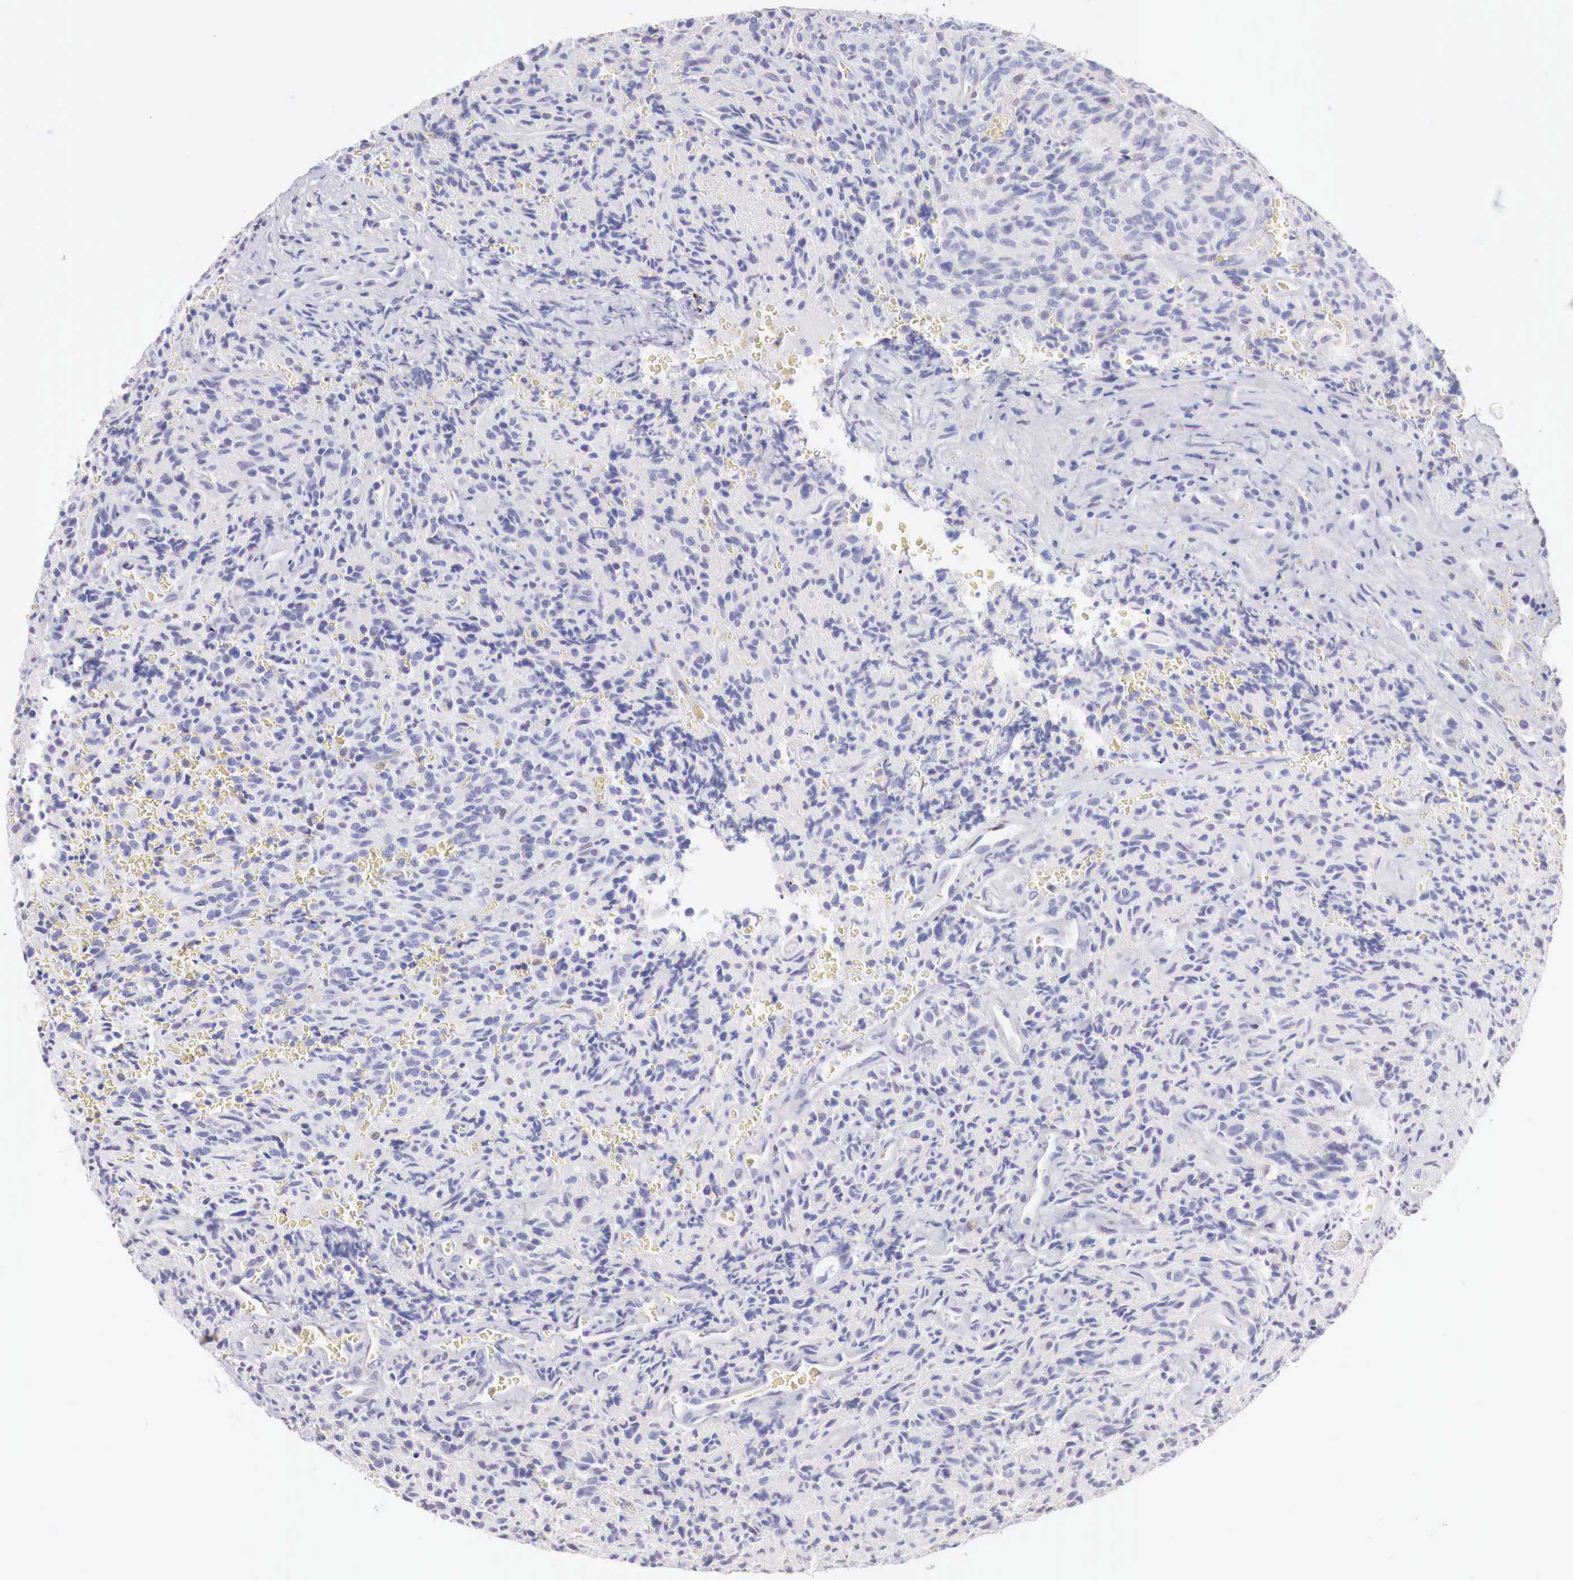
{"staining": {"intensity": "negative", "quantity": "none", "location": "none"}, "tissue": "glioma", "cell_type": "Tumor cells", "image_type": "cancer", "snomed": [{"axis": "morphology", "description": "Glioma, malignant, High grade"}, {"axis": "topography", "description": "Brain"}], "caption": "Tumor cells show no significant positivity in malignant glioma (high-grade). The staining is performed using DAB (3,3'-diaminobenzidine) brown chromogen with nuclei counter-stained in using hematoxylin.", "gene": "RENBP", "patient": {"sex": "male", "age": 56}}